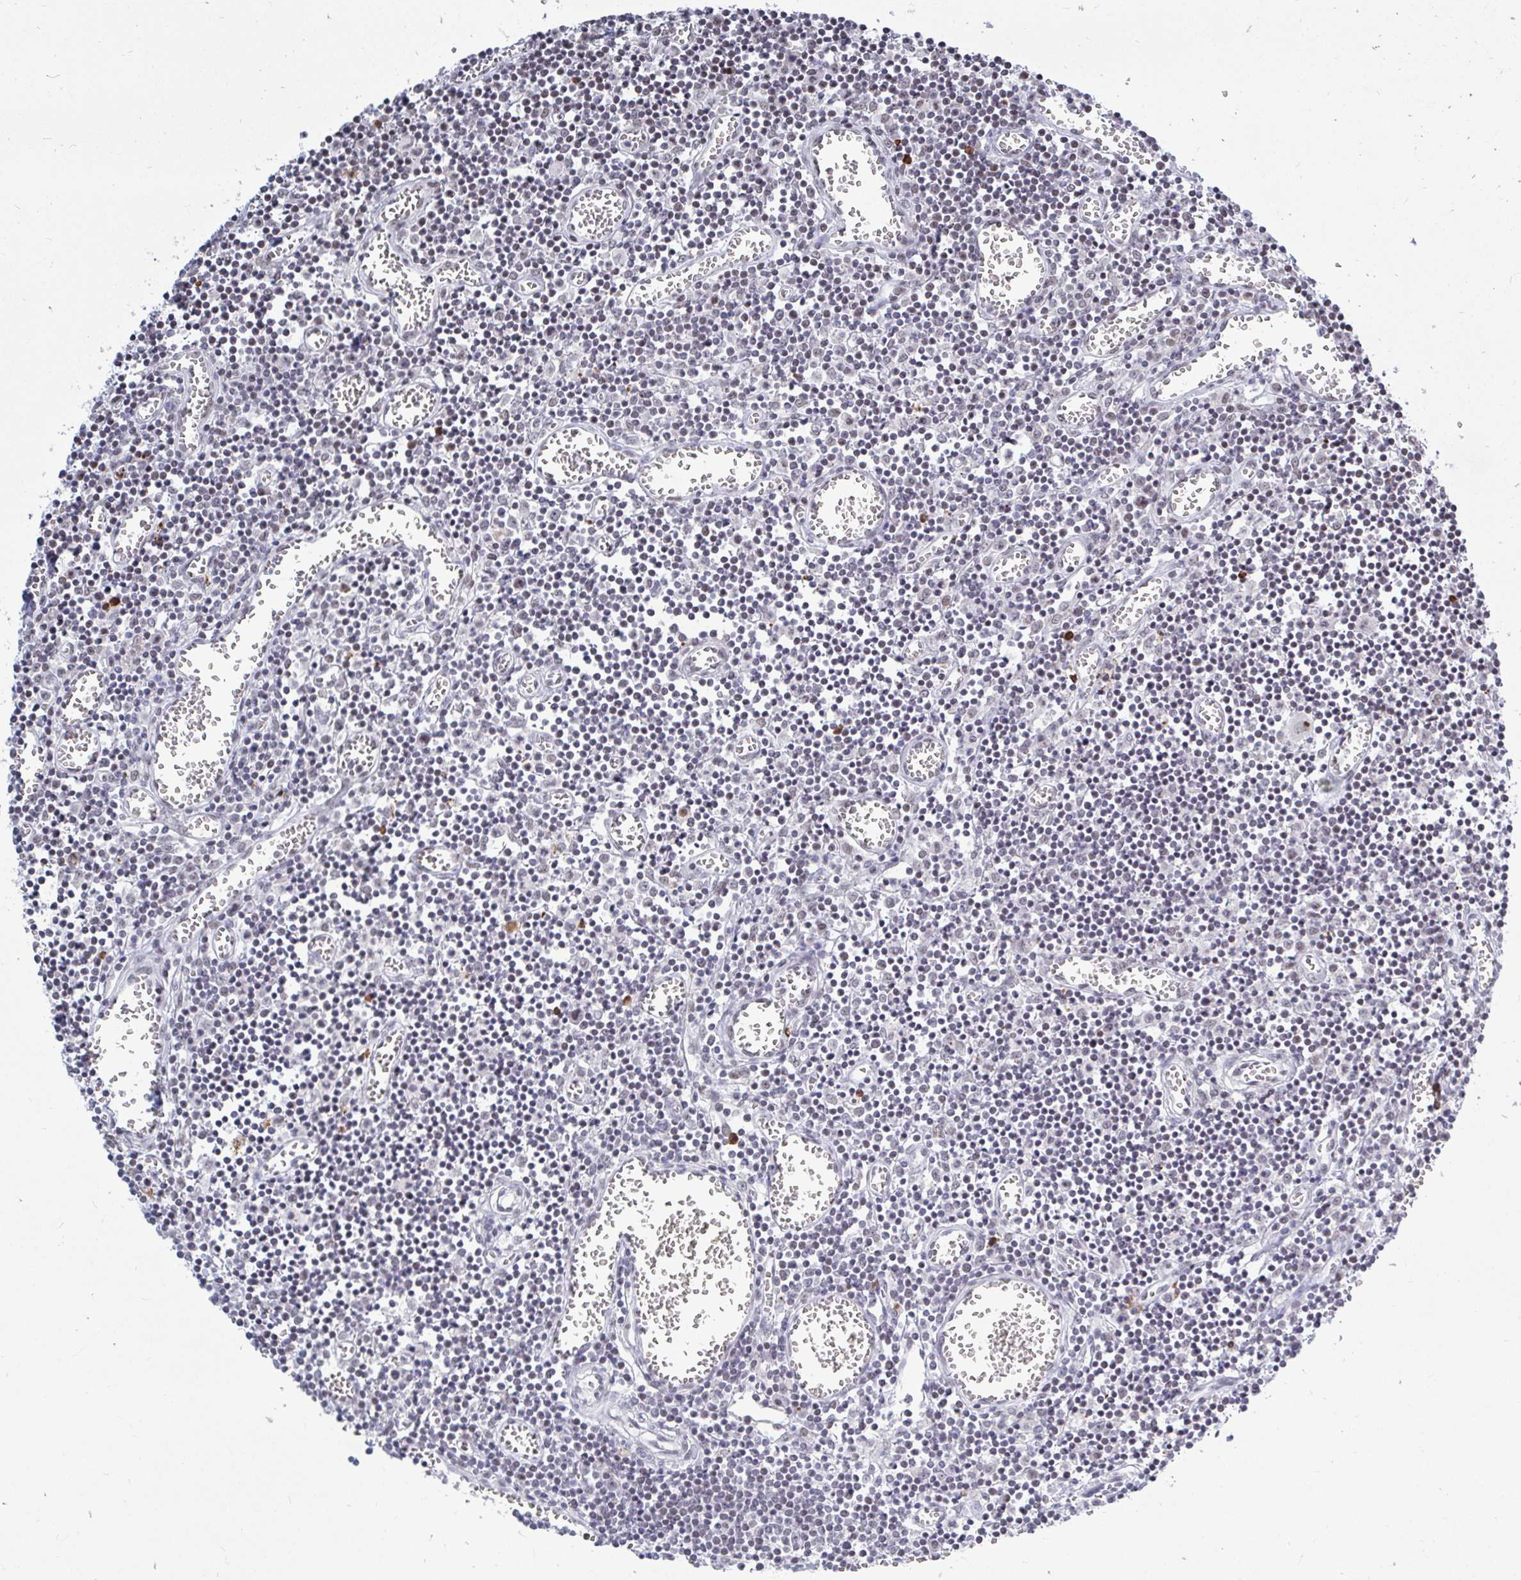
{"staining": {"intensity": "weak", "quantity": "<25%", "location": "nuclear"}, "tissue": "lymph node", "cell_type": "Germinal center cells", "image_type": "normal", "snomed": [{"axis": "morphology", "description": "Normal tissue, NOS"}, {"axis": "topography", "description": "Lymph node"}], "caption": "This is a image of immunohistochemistry (IHC) staining of benign lymph node, which shows no expression in germinal center cells. (Immunohistochemistry (ihc), brightfield microscopy, high magnification).", "gene": "TRIP12", "patient": {"sex": "male", "age": 66}}